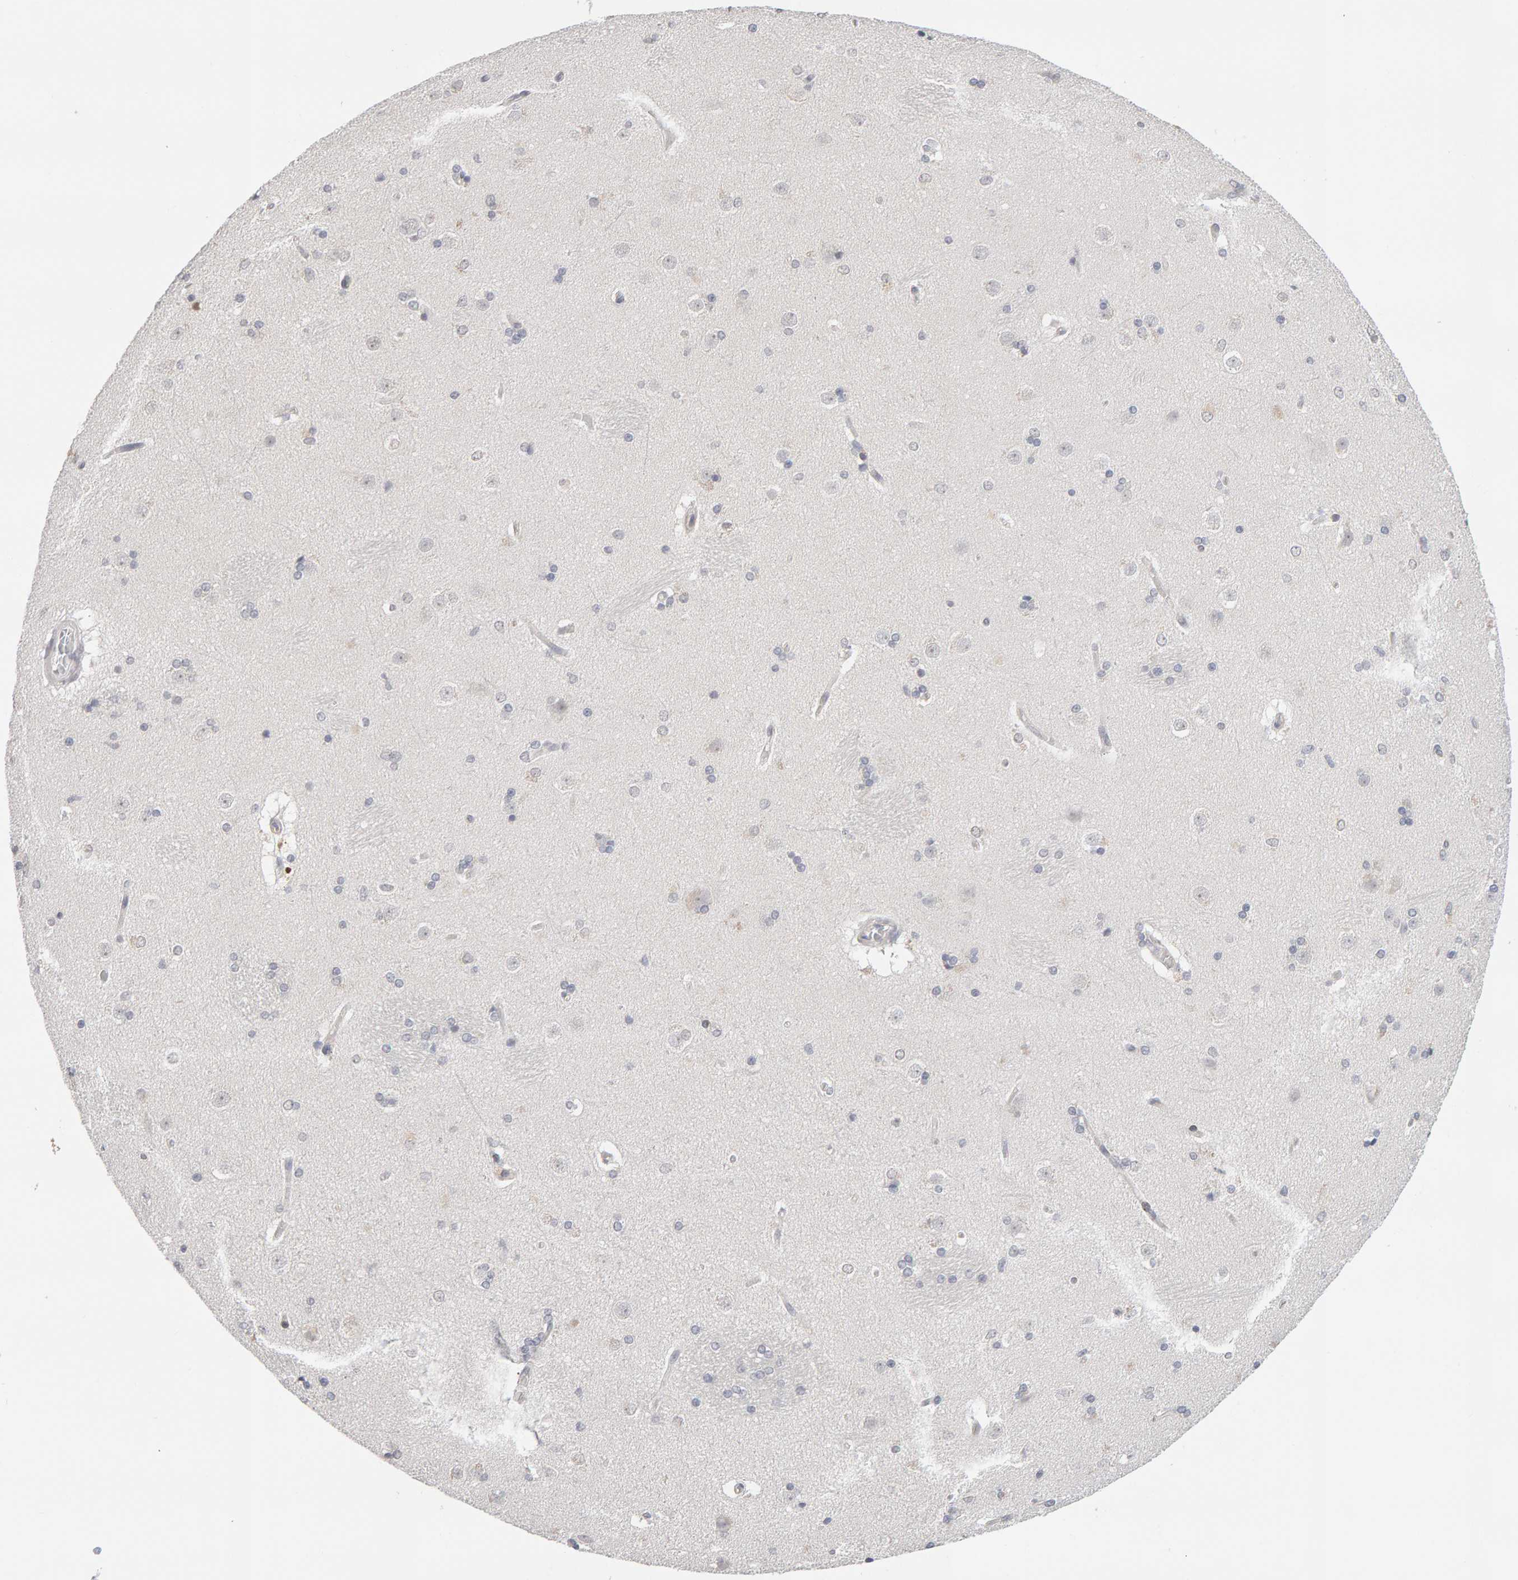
{"staining": {"intensity": "negative", "quantity": "none", "location": "none"}, "tissue": "caudate", "cell_type": "Glial cells", "image_type": "normal", "snomed": [{"axis": "morphology", "description": "Normal tissue, NOS"}, {"axis": "topography", "description": "Lateral ventricle wall"}], "caption": "Immunohistochemical staining of unremarkable human caudate displays no significant staining in glial cells. (Brightfield microscopy of DAB immunohistochemistry at high magnification).", "gene": "HNF4A", "patient": {"sex": "female", "age": 19}}